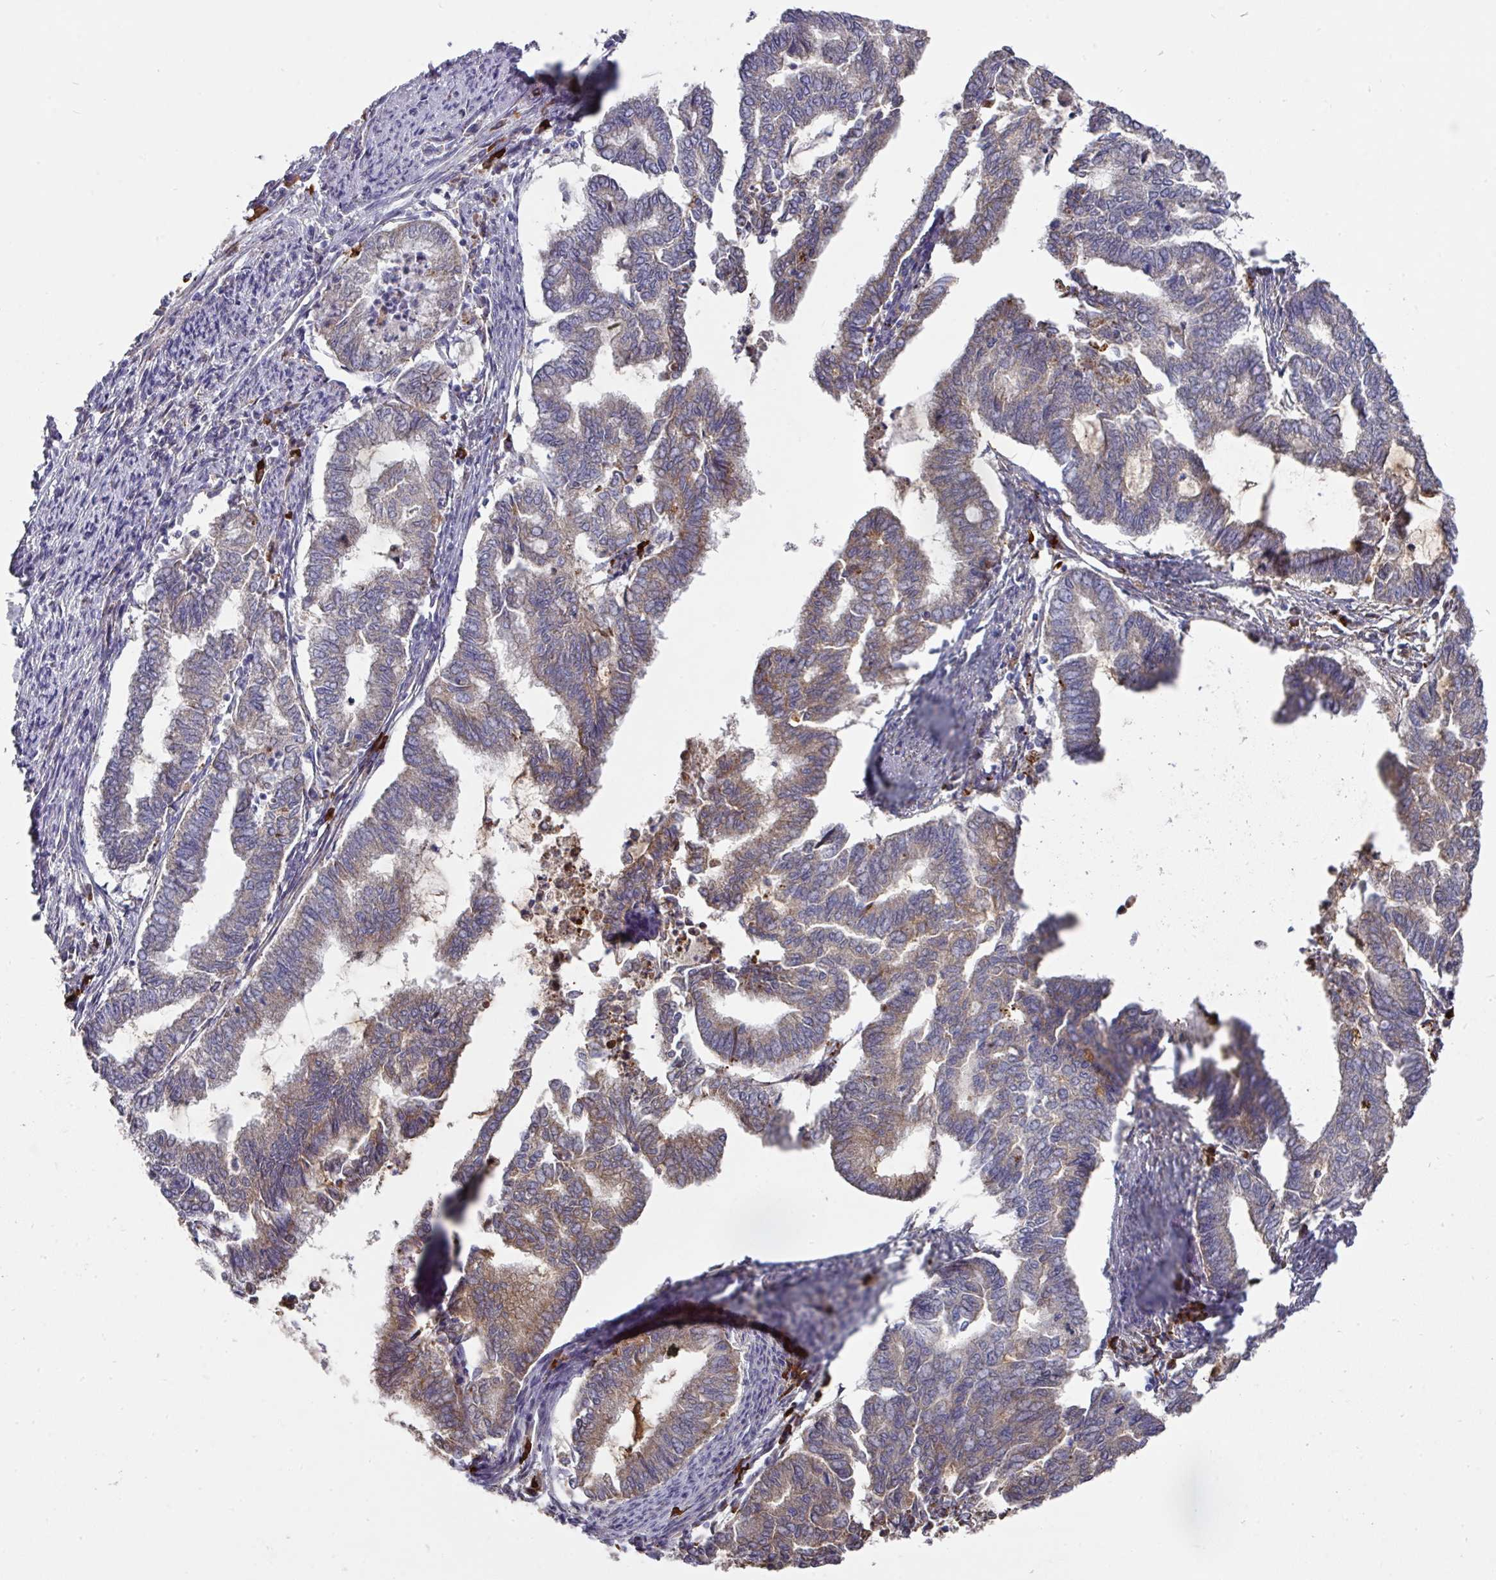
{"staining": {"intensity": "moderate", "quantity": "25%-75%", "location": "cytoplasmic/membranous"}, "tissue": "endometrial cancer", "cell_type": "Tumor cells", "image_type": "cancer", "snomed": [{"axis": "morphology", "description": "Adenocarcinoma, NOS"}, {"axis": "topography", "description": "Endometrium"}], "caption": "Immunohistochemical staining of endometrial adenocarcinoma shows medium levels of moderate cytoplasmic/membranous protein staining in about 25%-75% of tumor cells.", "gene": "IL4R", "patient": {"sex": "female", "age": 79}}